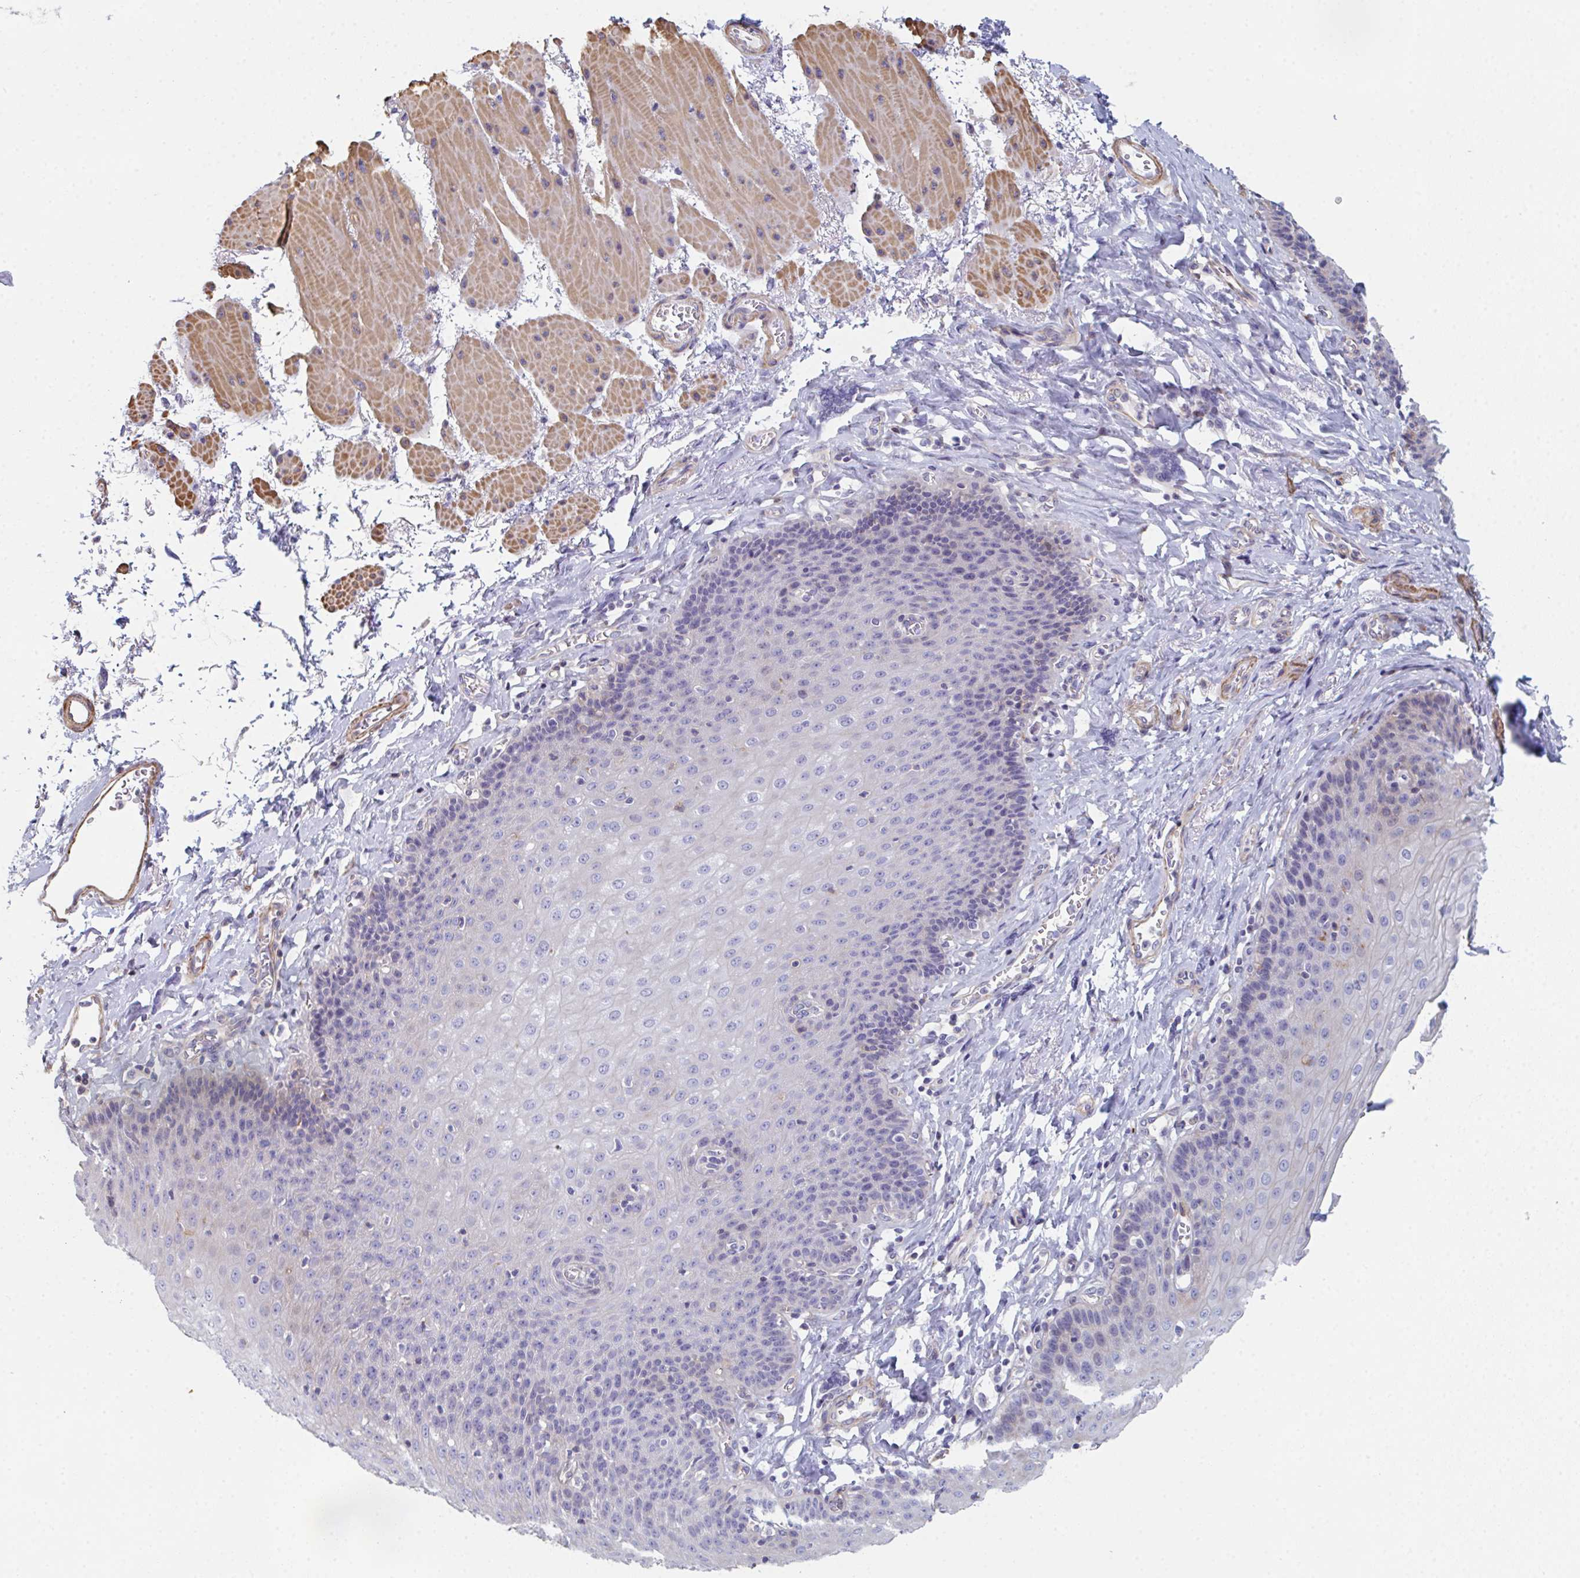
{"staining": {"intensity": "negative", "quantity": "none", "location": "none"}, "tissue": "esophagus", "cell_type": "Squamous epithelial cells", "image_type": "normal", "snomed": [{"axis": "morphology", "description": "Normal tissue, NOS"}, {"axis": "topography", "description": "Esophagus"}], "caption": "The immunohistochemistry (IHC) photomicrograph has no significant positivity in squamous epithelial cells of esophagus. The staining is performed using DAB brown chromogen with nuclei counter-stained in using hematoxylin.", "gene": "FZD2", "patient": {"sex": "female", "age": 81}}